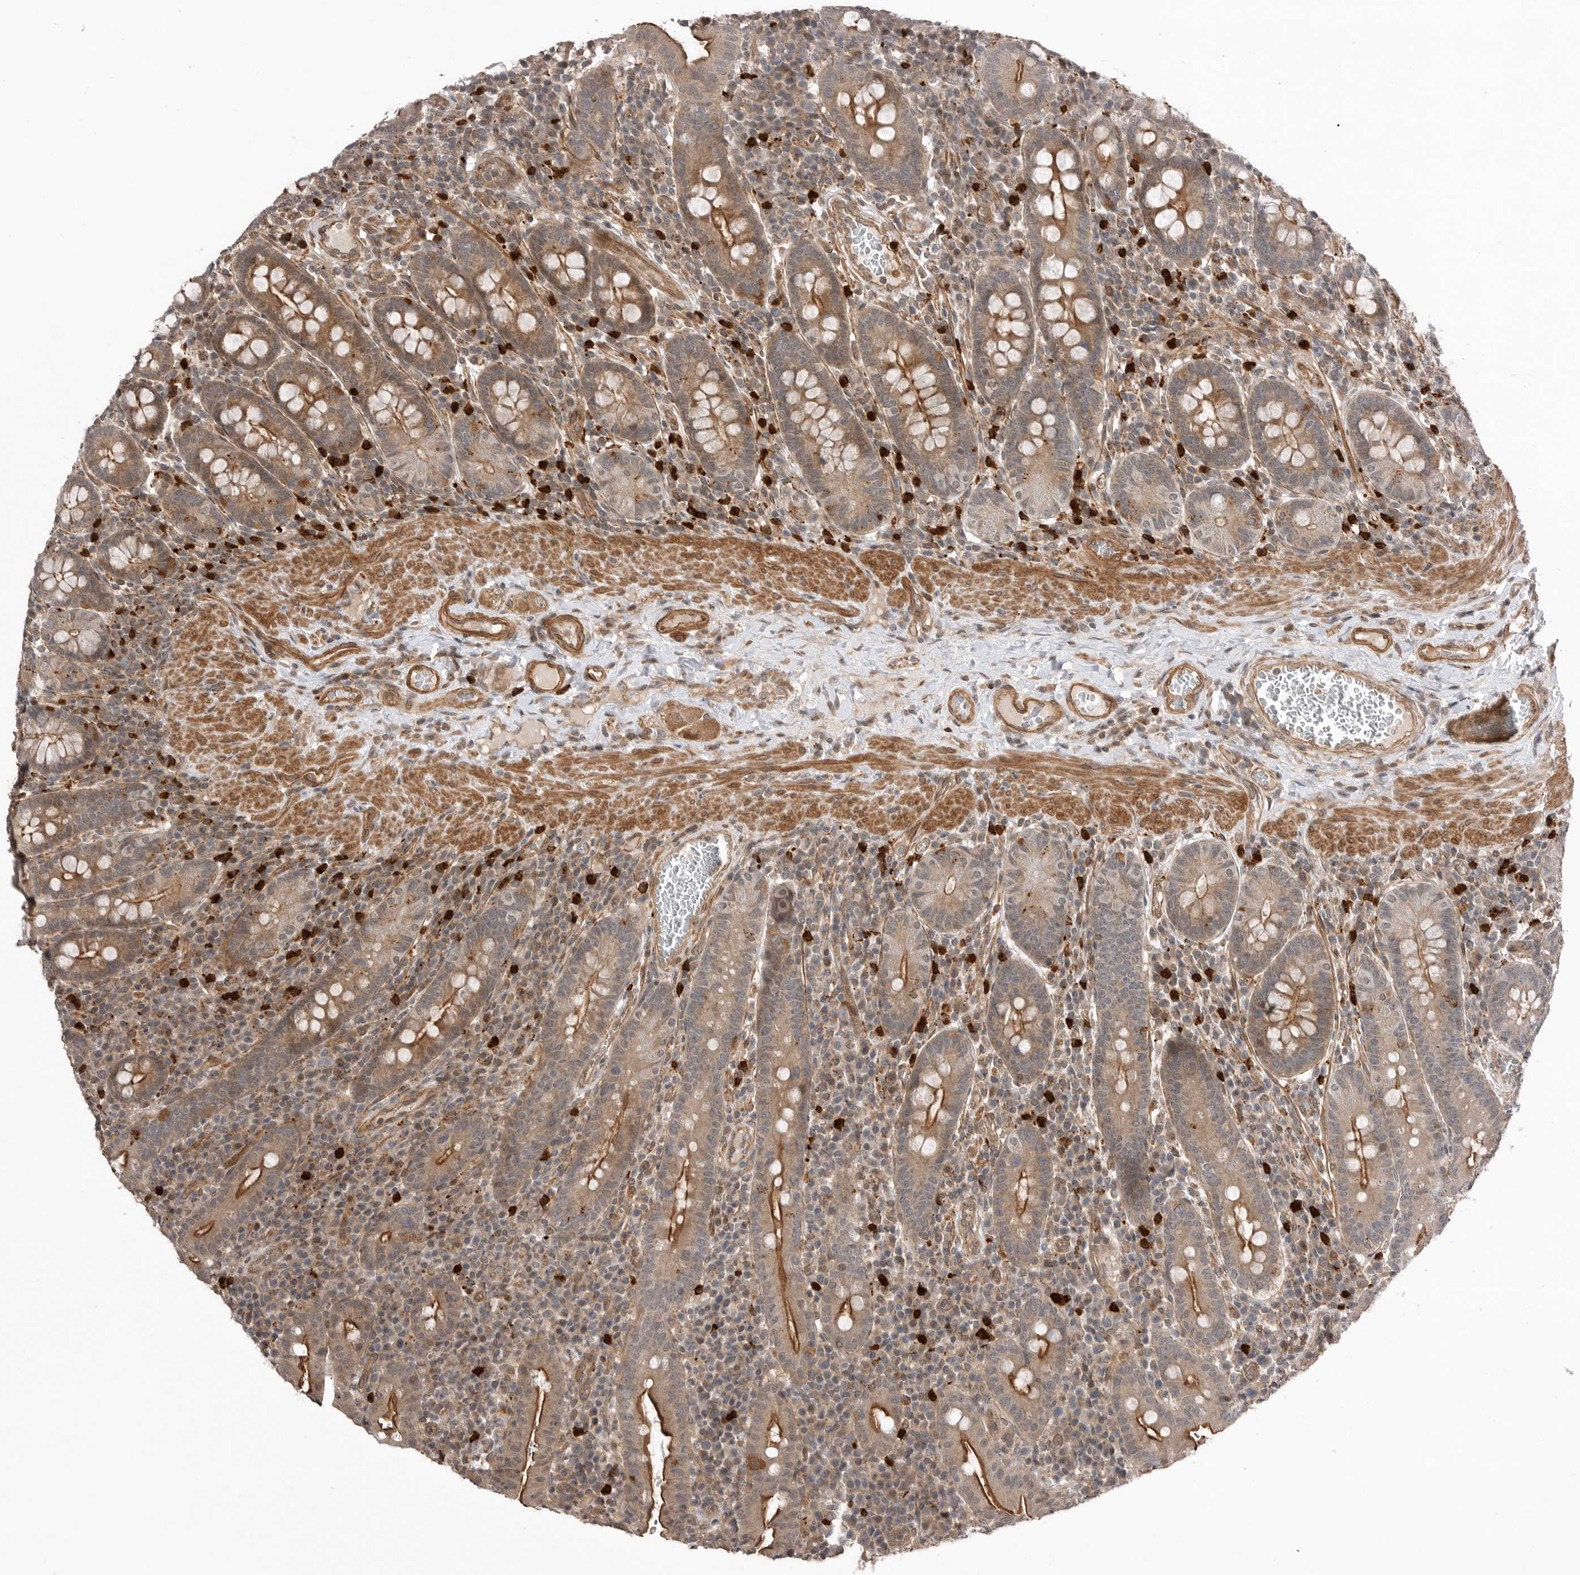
{"staining": {"intensity": "moderate", "quantity": ">75%", "location": "cytoplasmic/membranous"}, "tissue": "duodenum", "cell_type": "Glandular cells", "image_type": "normal", "snomed": [{"axis": "morphology", "description": "Normal tissue, NOS"}, {"axis": "morphology", "description": "Adenocarcinoma, NOS"}, {"axis": "topography", "description": "Pancreas"}, {"axis": "topography", "description": "Duodenum"}], "caption": "Moderate cytoplasmic/membranous protein positivity is identified in approximately >75% of glandular cells in duodenum. The staining is performed using DAB (3,3'-diaminobenzidine) brown chromogen to label protein expression. The nuclei are counter-stained blue using hematoxylin.", "gene": "PEAK1", "patient": {"sex": "male", "age": 50}}